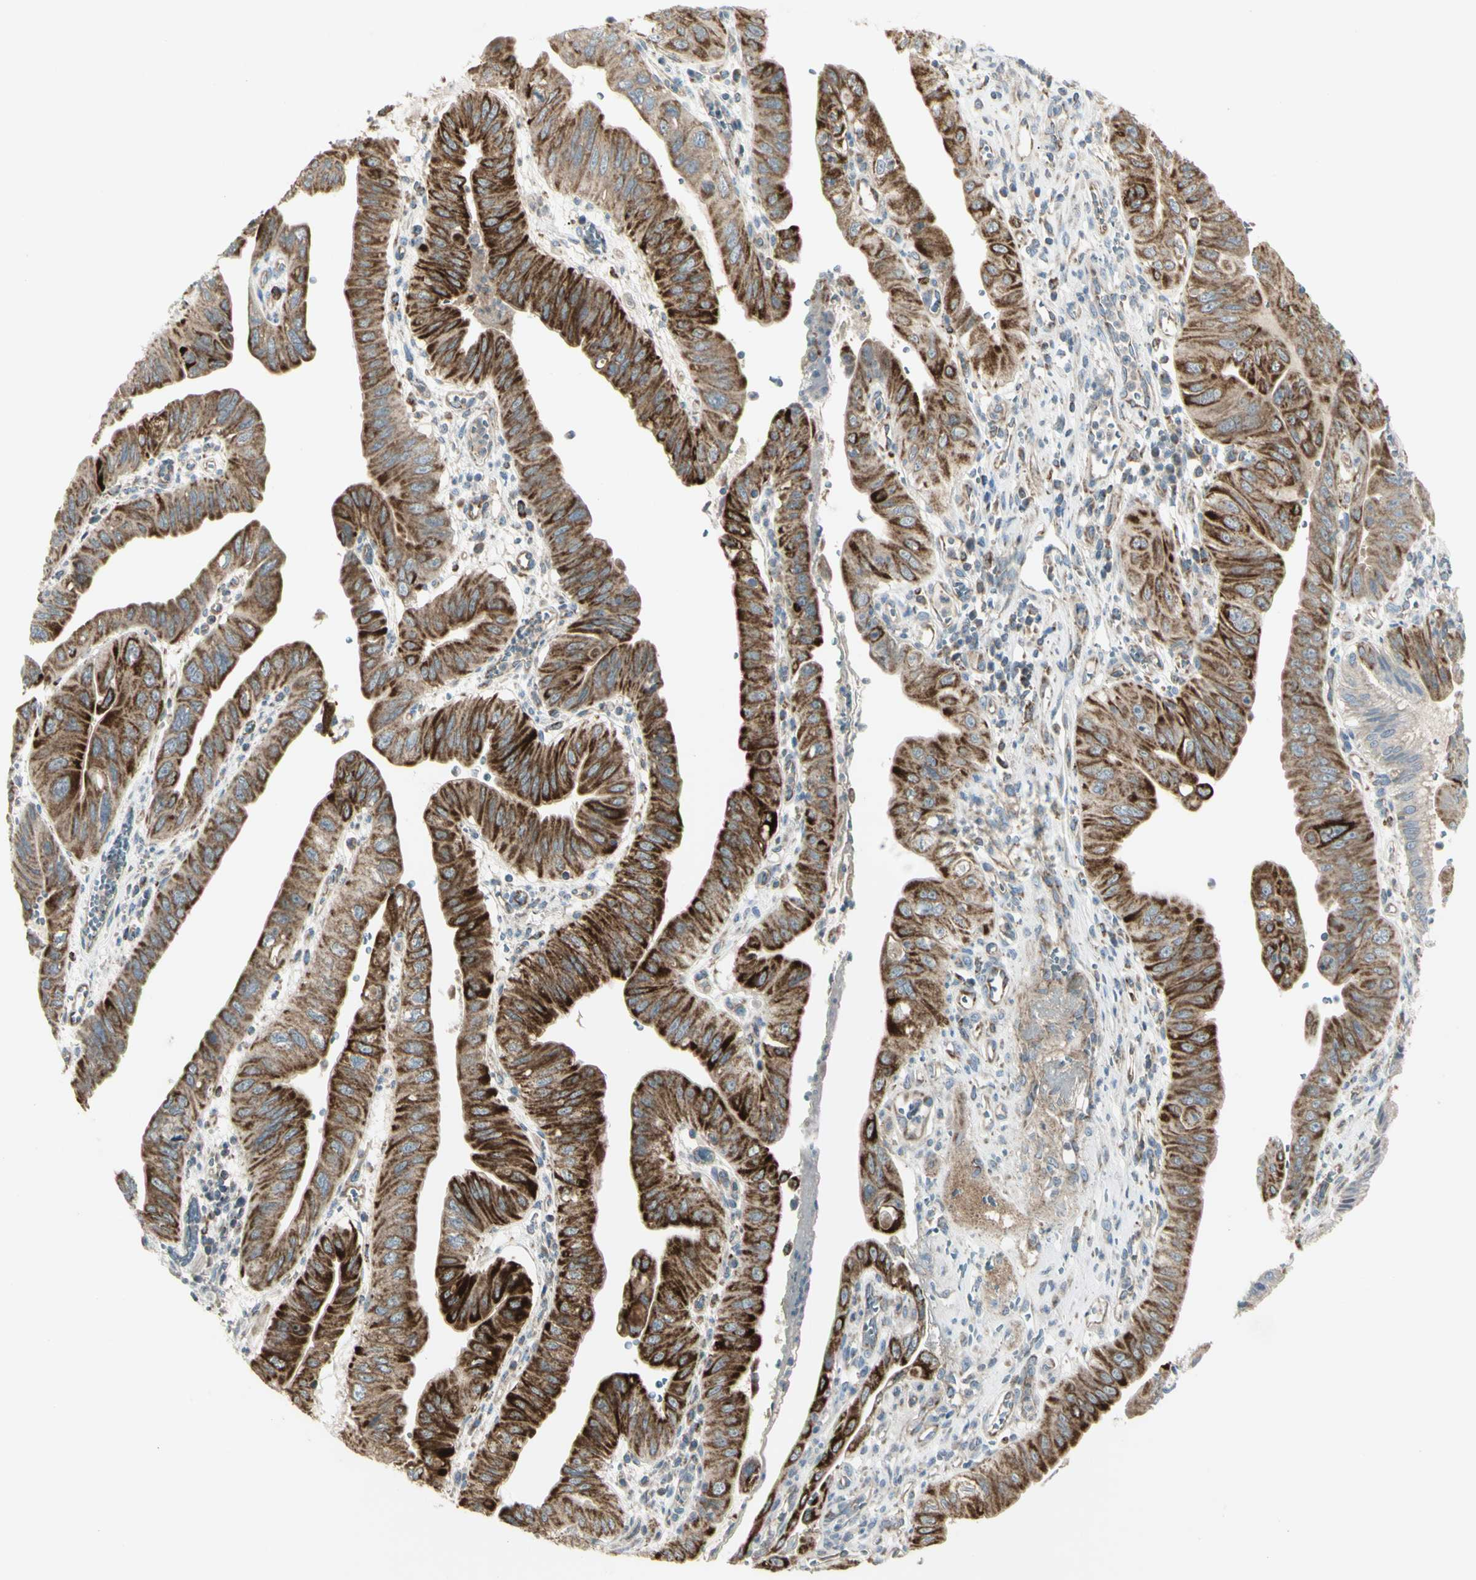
{"staining": {"intensity": "strong", "quantity": ">75%", "location": "cytoplasmic/membranous"}, "tissue": "pancreatic cancer", "cell_type": "Tumor cells", "image_type": "cancer", "snomed": [{"axis": "morphology", "description": "Normal tissue, NOS"}, {"axis": "topography", "description": "Lymph node"}], "caption": "Tumor cells demonstrate high levels of strong cytoplasmic/membranous staining in approximately >75% of cells in human pancreatic cancer.", "gene": "CYB5R1", "patient": {"sex": "male", "age": 50}}